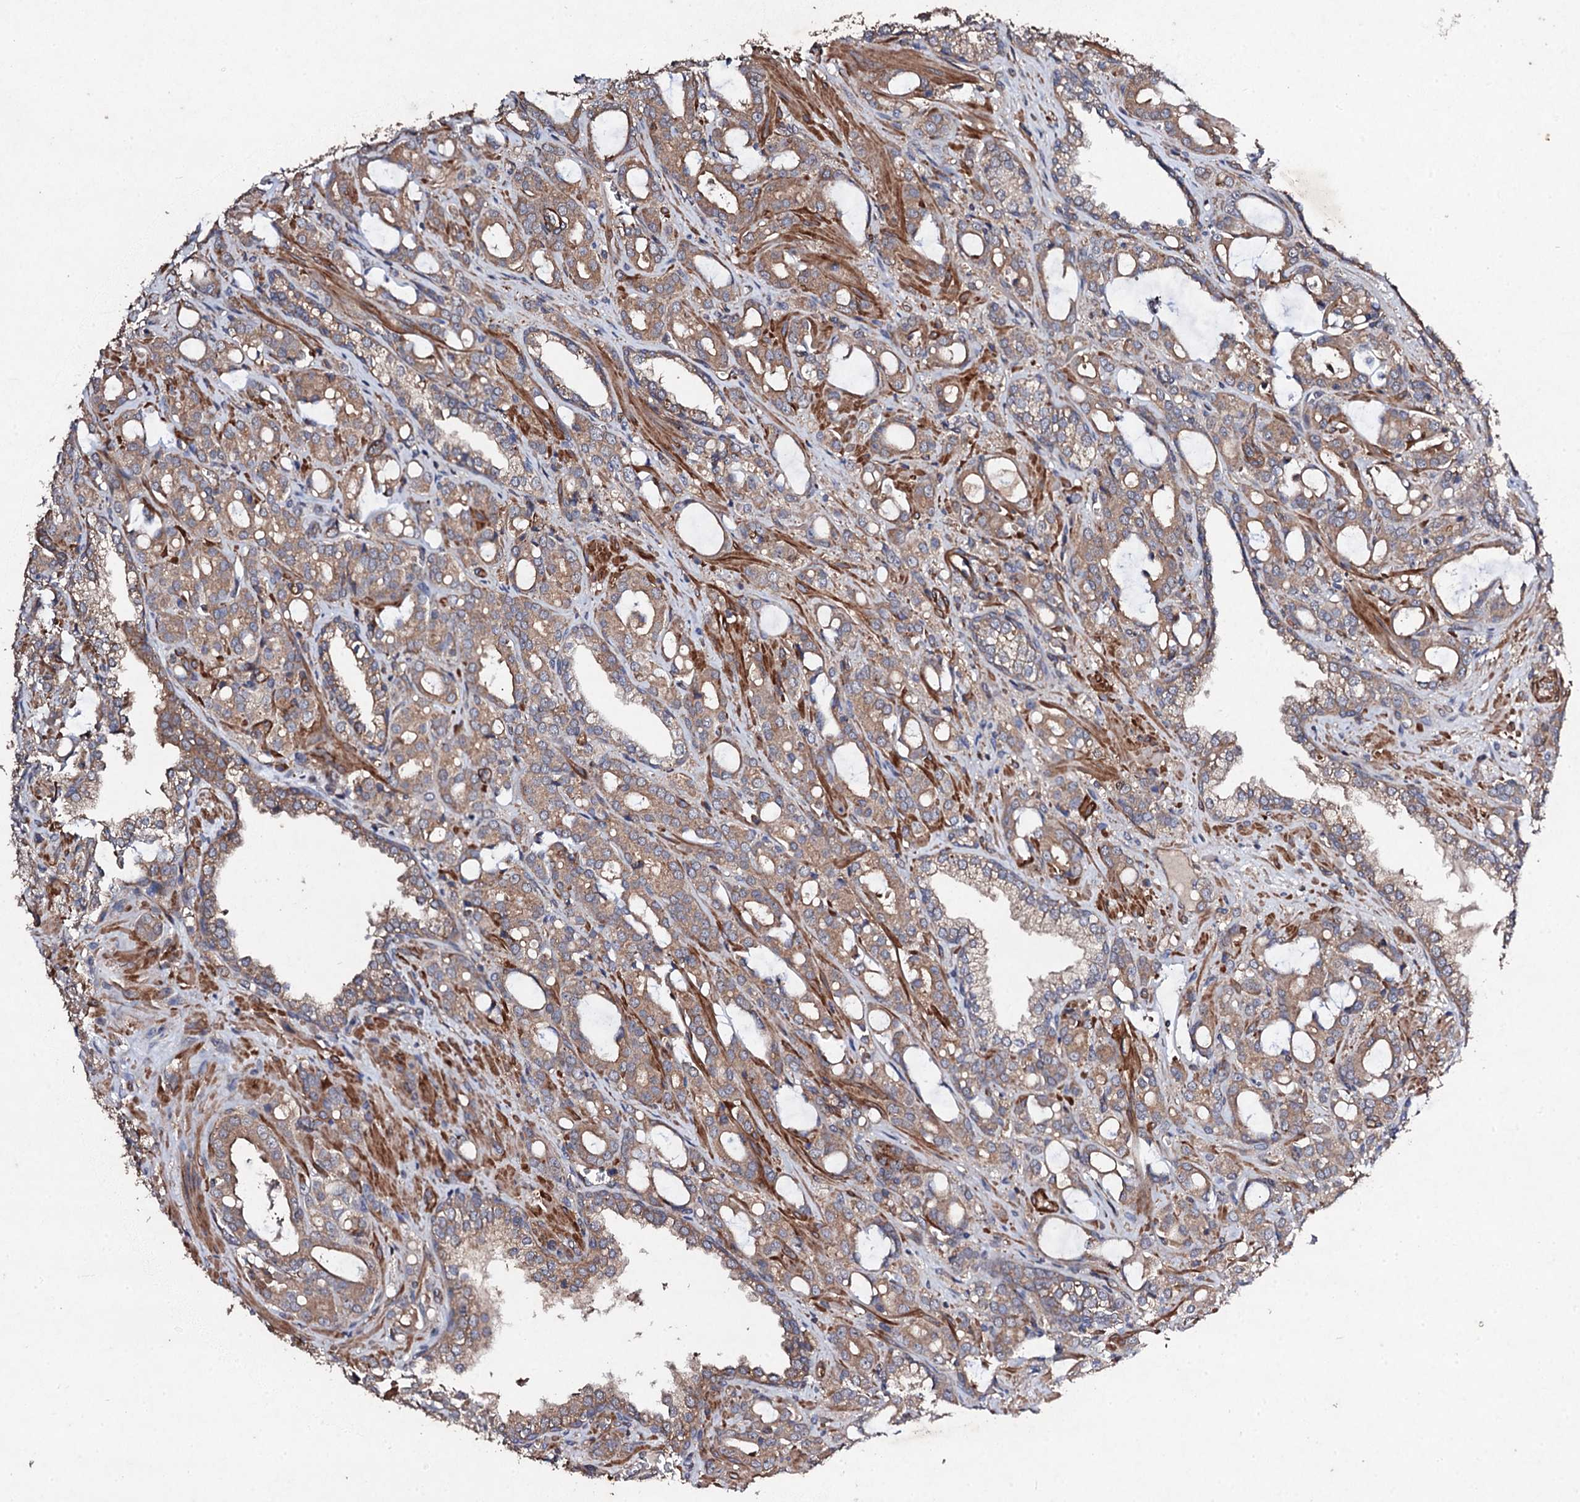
{"staining": {"intensity": "moderate", "quantity": ">75%", "location": "cytoplasmic/membranous"}, "tissue": "prostate cancer", "cell_type": "Tumor cells", "image_type": "cancer", "snomed": [{"axis": "morphology", "description": "Adenocarcinoma, High grade"}, {"axis": "topography", "description": "Prostate"}], "caption": "Human prostate cancer (high-grade adenocarcinoma) stained with a protein marker displays moderate staining in tumor cells.", "gene": "MOCOS", "patient": {"sex": "male", "age": 72}}